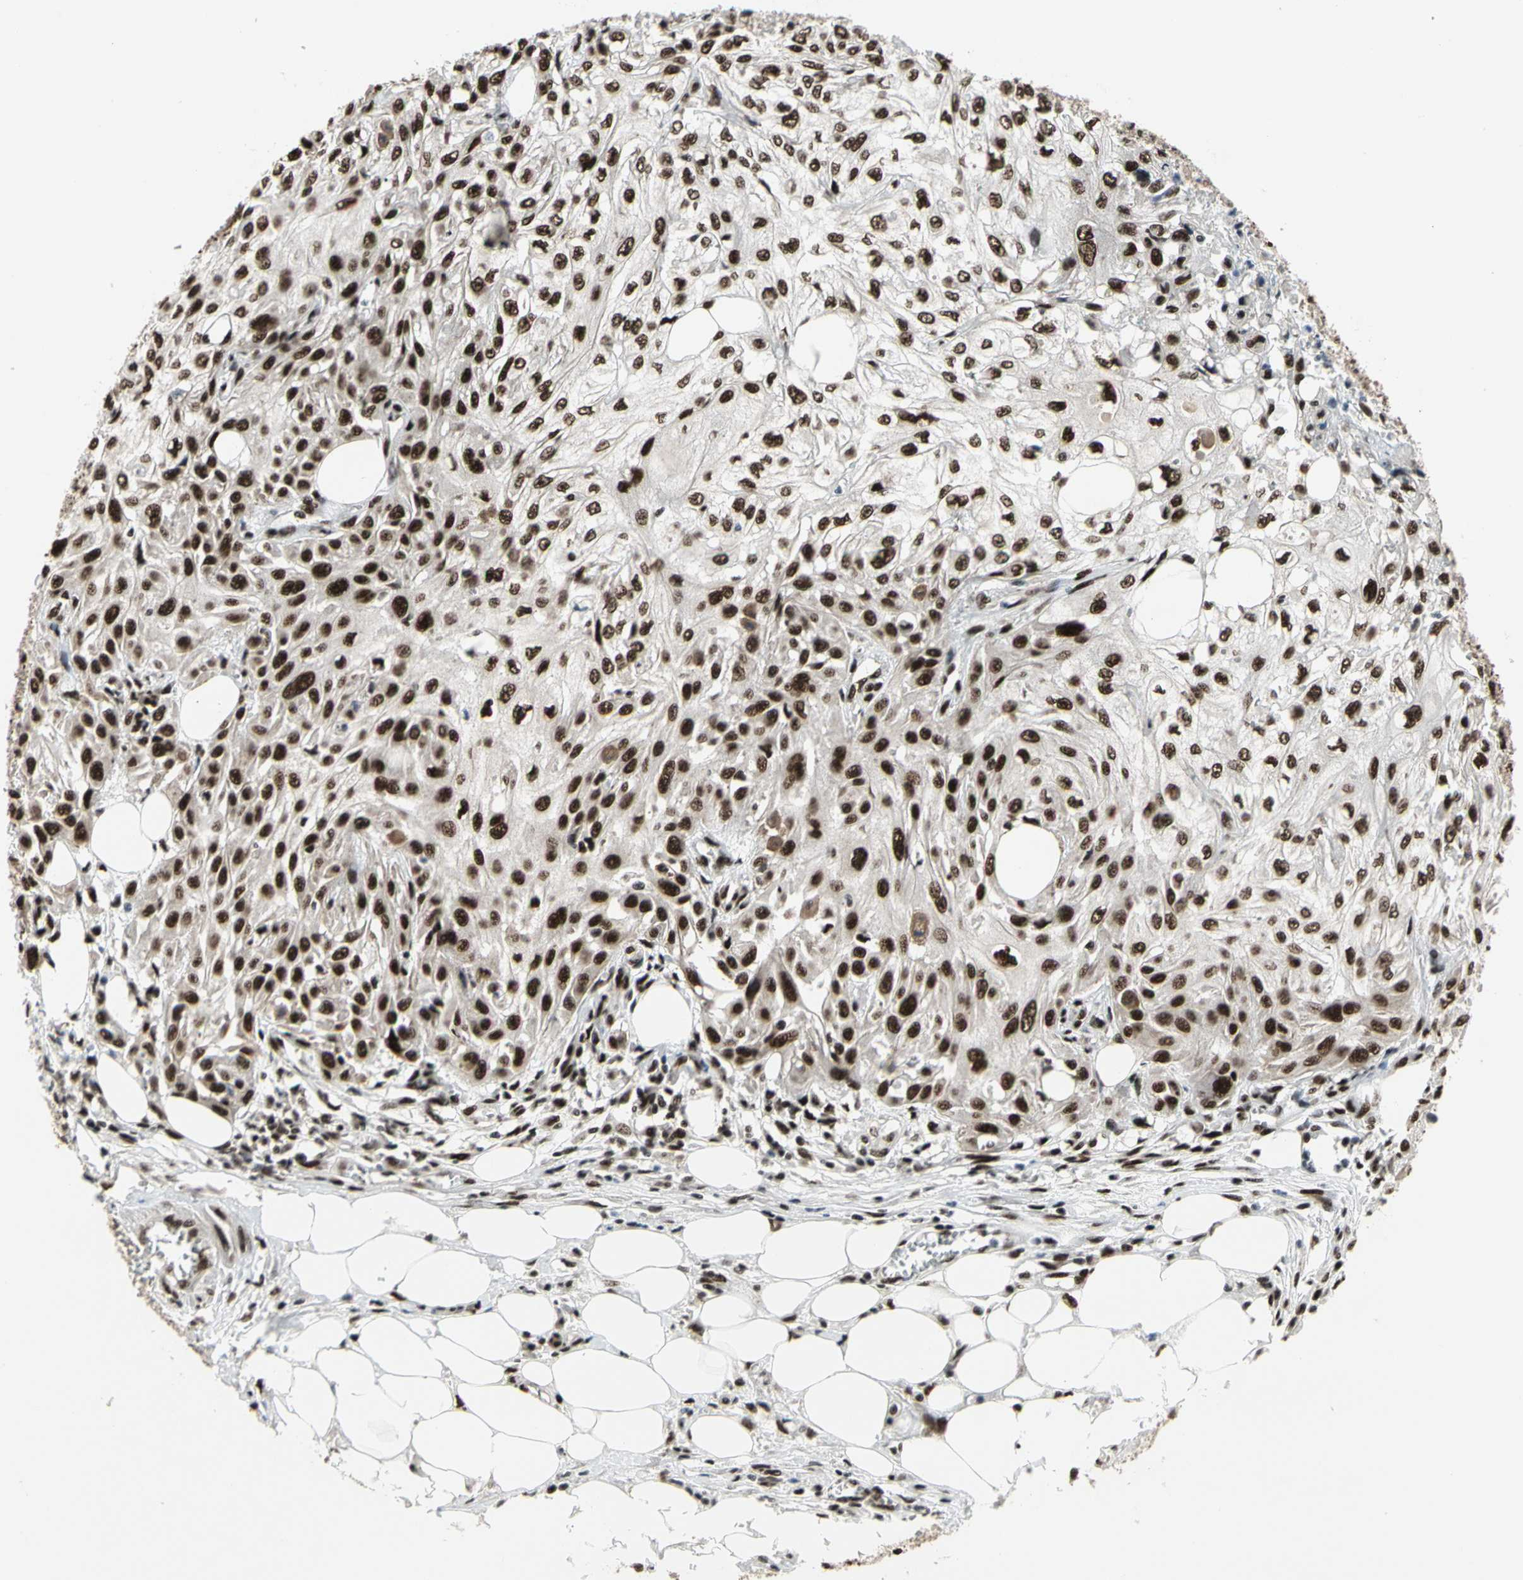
{"staining": {"intensity": "strong", "quantity": ">75%", "location": "nuclear"}, "tissue": "skin cancer", "cell_type": "Tumor cells", "image_type": "cancer", "snomed": [{"axis": "morphology", "description": "Squamous cell carcinoma, NOS"}, {"axis": "topography", "description": "Skin"}], "caption": "A high amount of strong nuclear staining is identified in approximately >75% of tumor cells in skin squamous cell carcinoma tissue.", "gene": "SRSF11", "patient": {"sex": "male", "age": 75}}